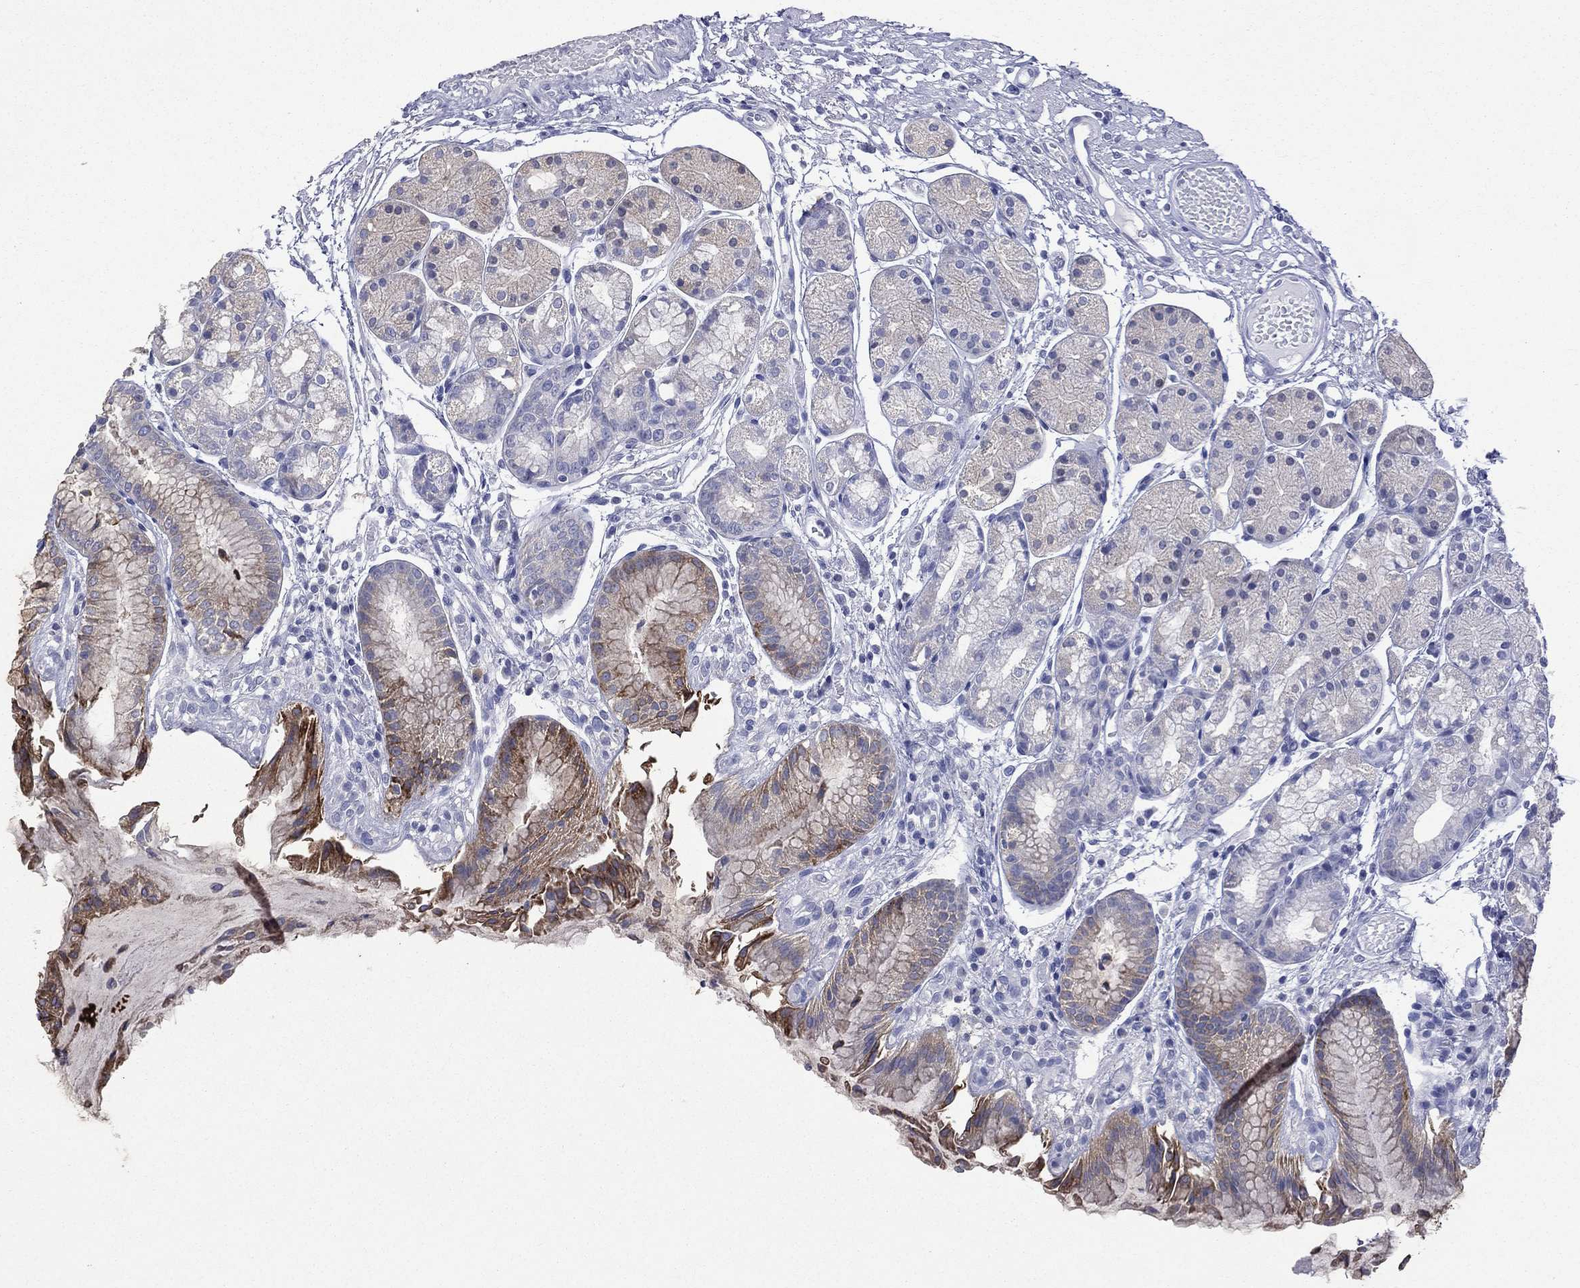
{"staining": {"intensity": "negative", "quantity": "none", "location": "none"}, "tissue": "stomach", "cell_type": "Glandular cells", "image_type": "normal", "snomed": [{"axis": "morphology", "description": "Normal tissue, NOS"}, {"axis": "topography", "description": "Stomach, upper"}], "caption": "IHC of normal stomach demonstrates no staining in glandular cells. The staining is performed using DAB brown chromogen with nuclei counter-stained in using hematoxylin.", "gene": "CES2", "patient": {"sex": "male", "age": 72}}